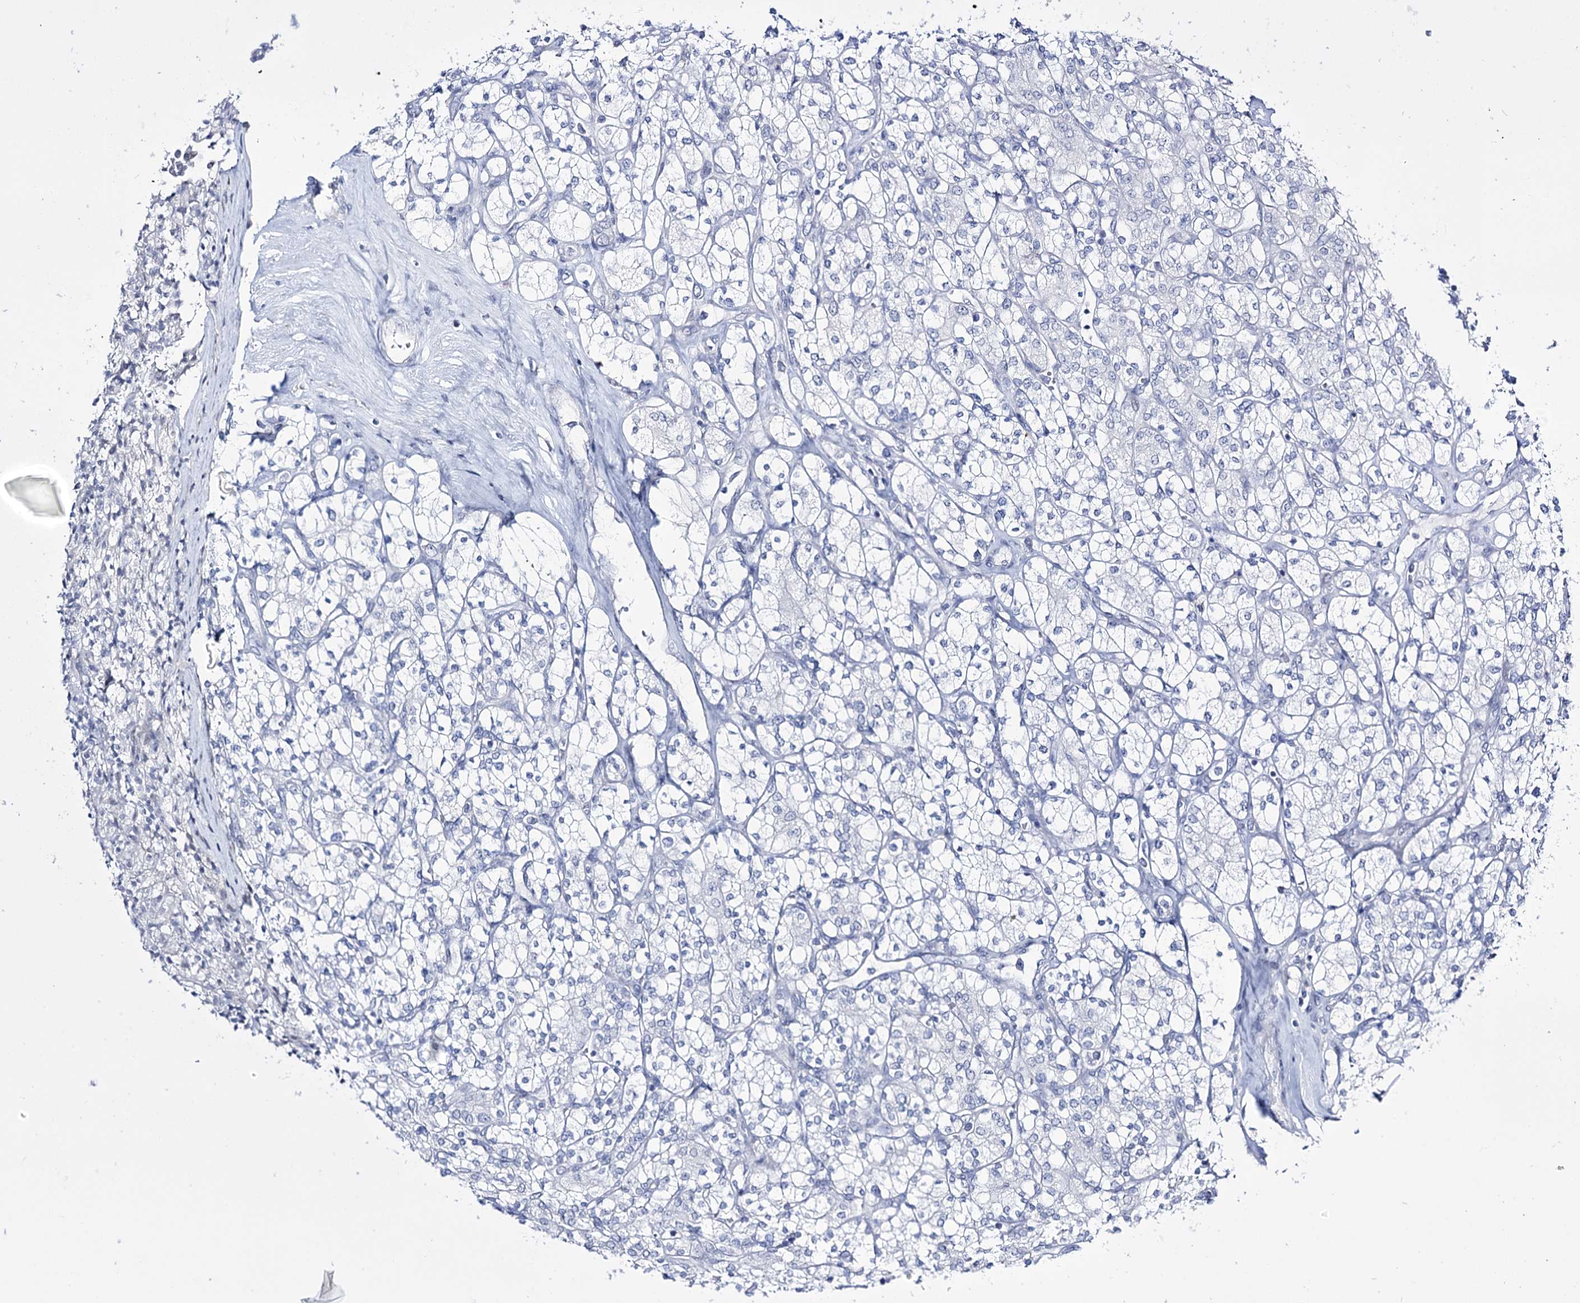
{"staining": {"intensity": "negative", "quantity": "none", "location": "none"}, "tissue": "renal cancer", "cell_type": "Tumor cells", "image_type": "cancer", "snomed": [{"axis": "morphology", "description": "Adenocarcinoma, NOS"}, {"axis": "topography", "description": "Kidney"}], "caption": "Human adenocarcinoma (renal) stained for a protein using immunohistochemistry (IHC) shows no expression in tumor cells.", "gene": "RBM15B", "patient": {"sex": "male", "age": 77}}